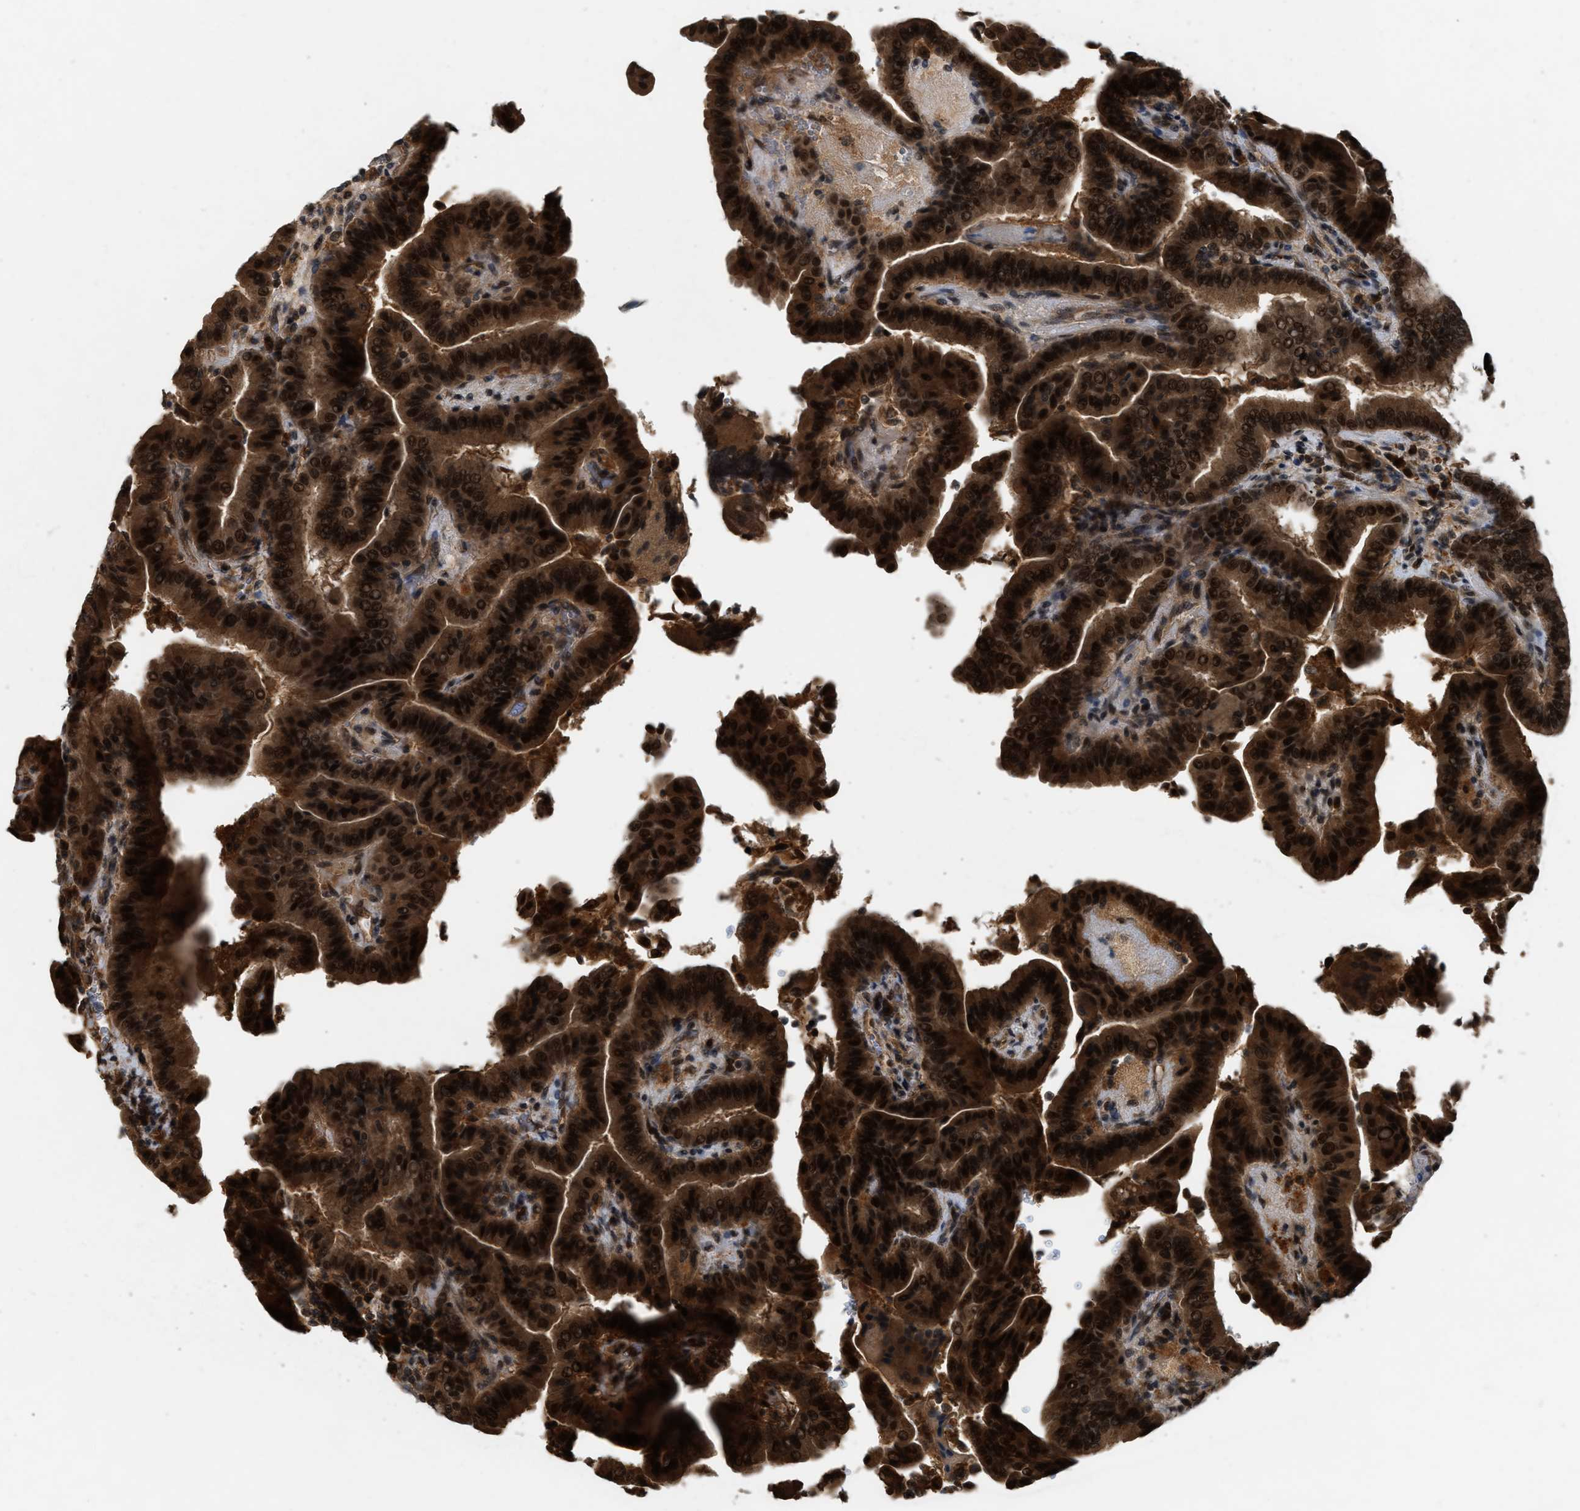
{"staining": {"intensity": "strong", "quantity": ">75%", "location": "cytoplasmic/membranous,nuclear"}, "tissue": "thyroid cancer", "cell_type": "Tumor cells", "image_type": "cancer", "snomed": [{"axis": "morphology", "description": "Papillary adenocarcinoma, NOS"}, {"axis": "topography", "description": "Thyroid gland"}], "caption": "Strong cytoplasmic/membranous and nuclear positivity is appreciated in about >75% of tumor cells in thyroid cancer (papillary adenocarcinoma). (IHC, brightfield microscopy, high magnification).", "gene": "RUSC2", "patient": {"sex": "male", "age": 33}}